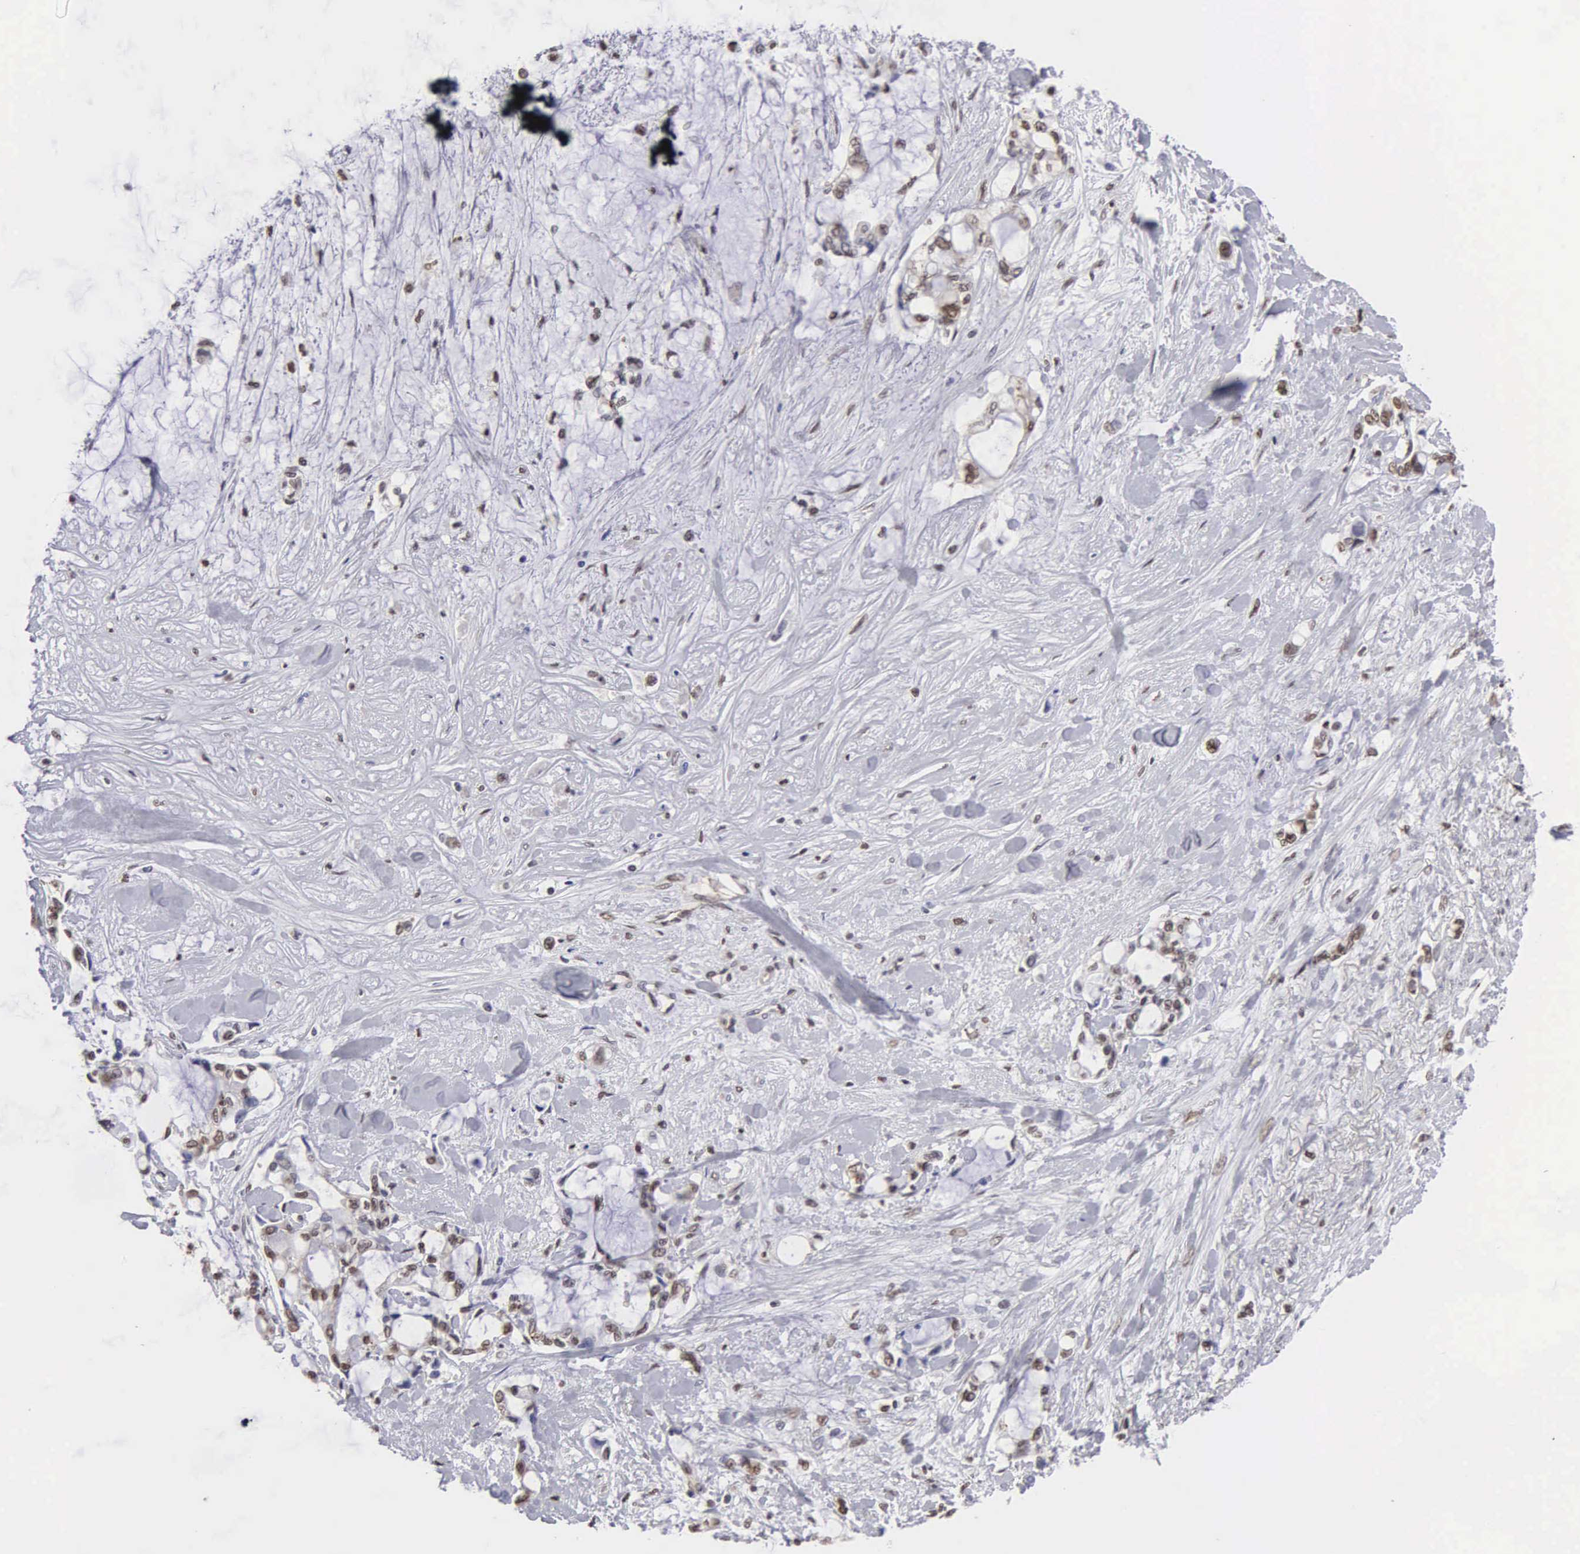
{"staining": {"intensity": "weak", "quantity": "25%-75%", "location": "nuclear"}, "tissue": "pancreatic cancer", "cell_type": "Tumor cells", "image_type": "cancer", "snomed": [{"axis": "morphology", "description": "Adenocarcinoma, NOS"}, {"axis": "topography", "description": "Pancreas"}], "caption": "Adenocarcinoma (pancreatic) stained with a protein marker shows weak staining in tumor cells.", "gene": "CCNG1", "patient": {"sex": "female", "age": 70}}